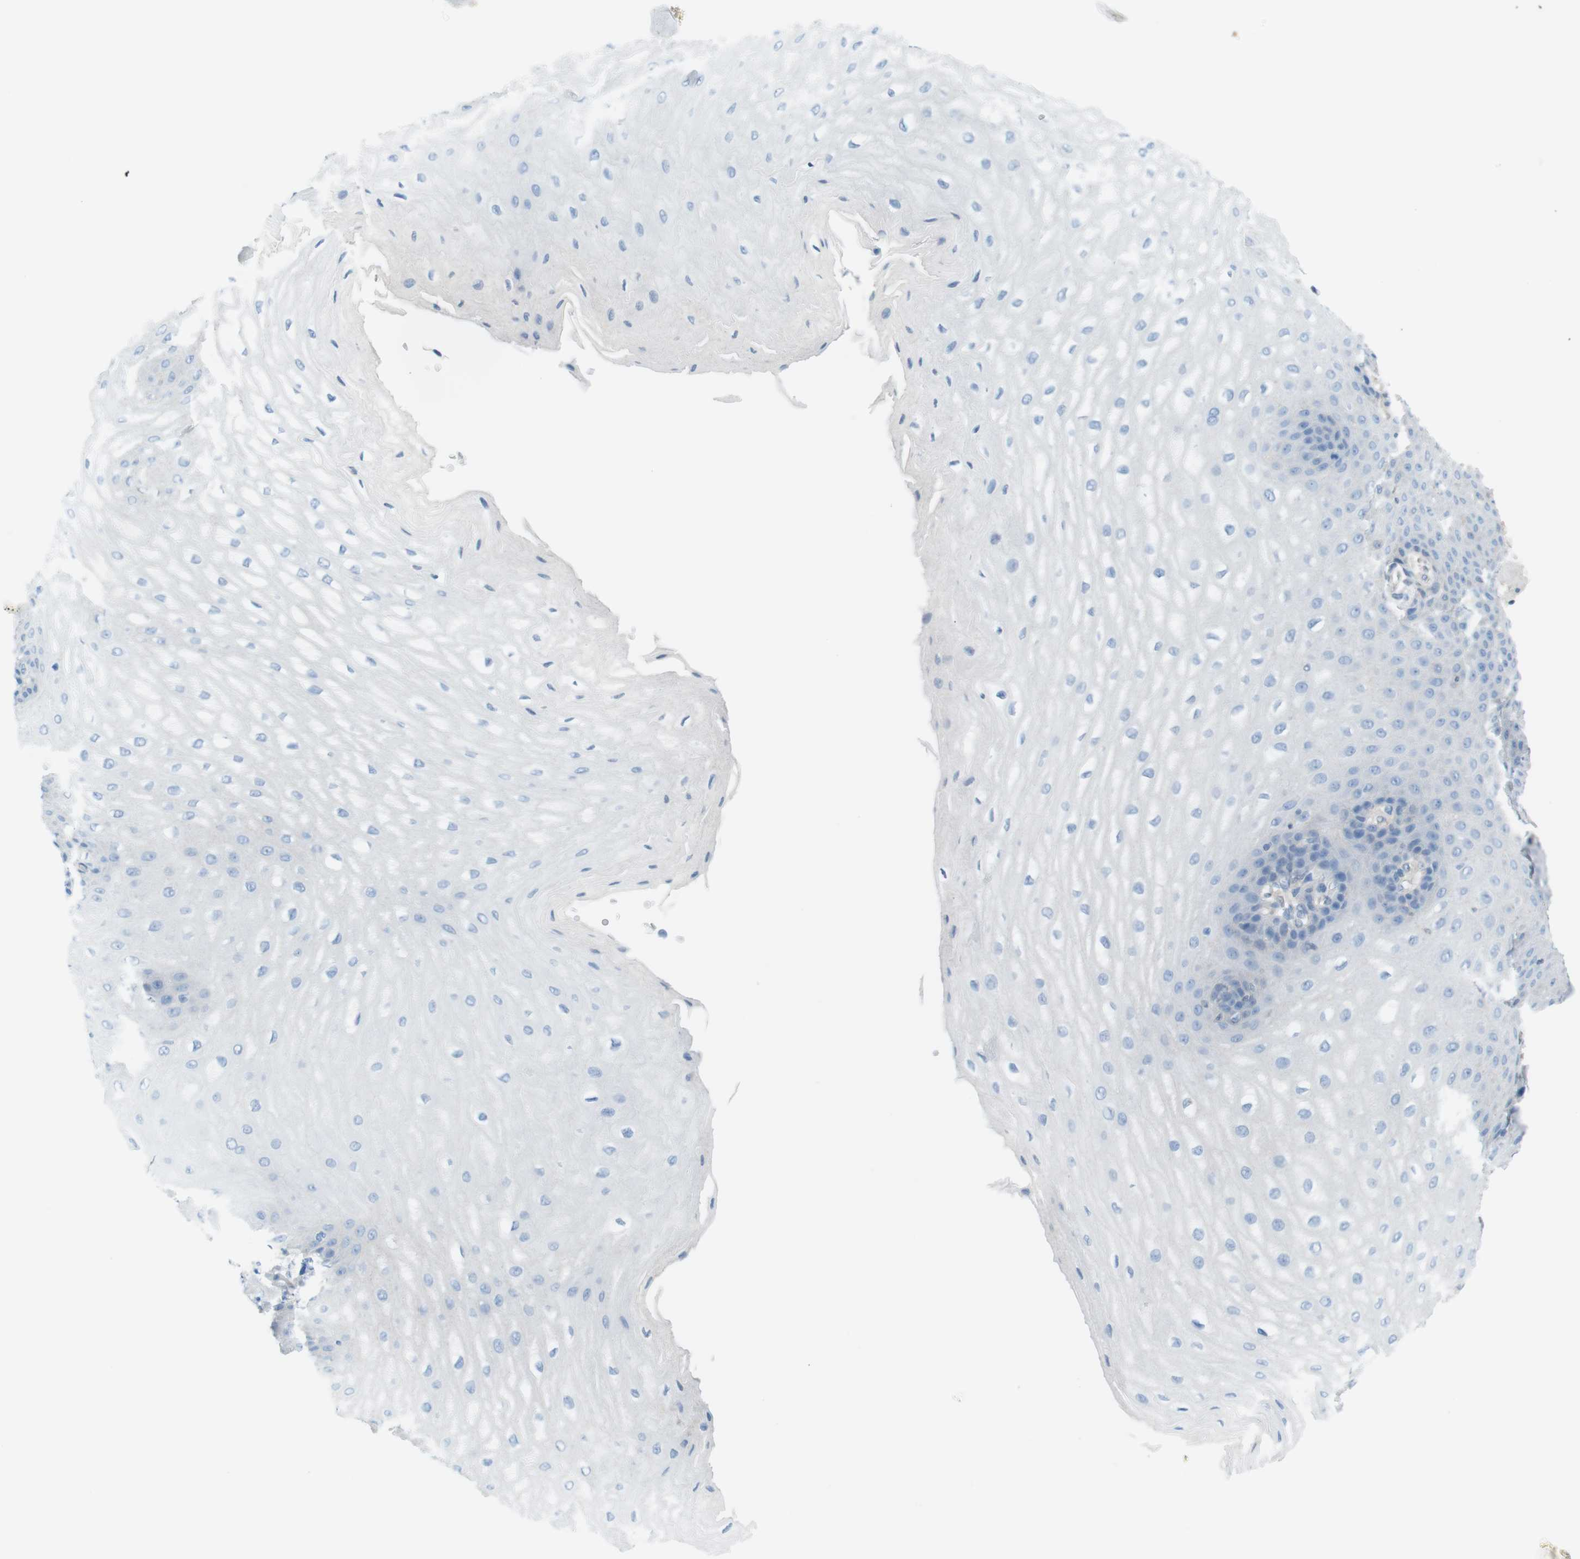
{"staining": {"intensity": "negative", "quantity": "none", "location": "none"}, "tissue": "esophagus", "cell_type": "Squamous epithelial cells", "image_type": "normal", "snomed": [{"axis": "morphology", "description": "Normal tissue, NOS"}, {"axis": "topography", "description": "Esophagus"}], "caption": "High magnification brightfield microscopy of benign esophagus stained with DAB (3,3'-diaminobenzidine) (brown) and counterstained with hematoxylin (blue): squamous epithelial cells show no significant positivity. Brightfield microscopy of immunohistochemistry stained with DAB (brown) and hematoxylin (blue), captured at high magnification.", "gene": "AZGP1", "patient": {"sex": "male", "age": 54}}